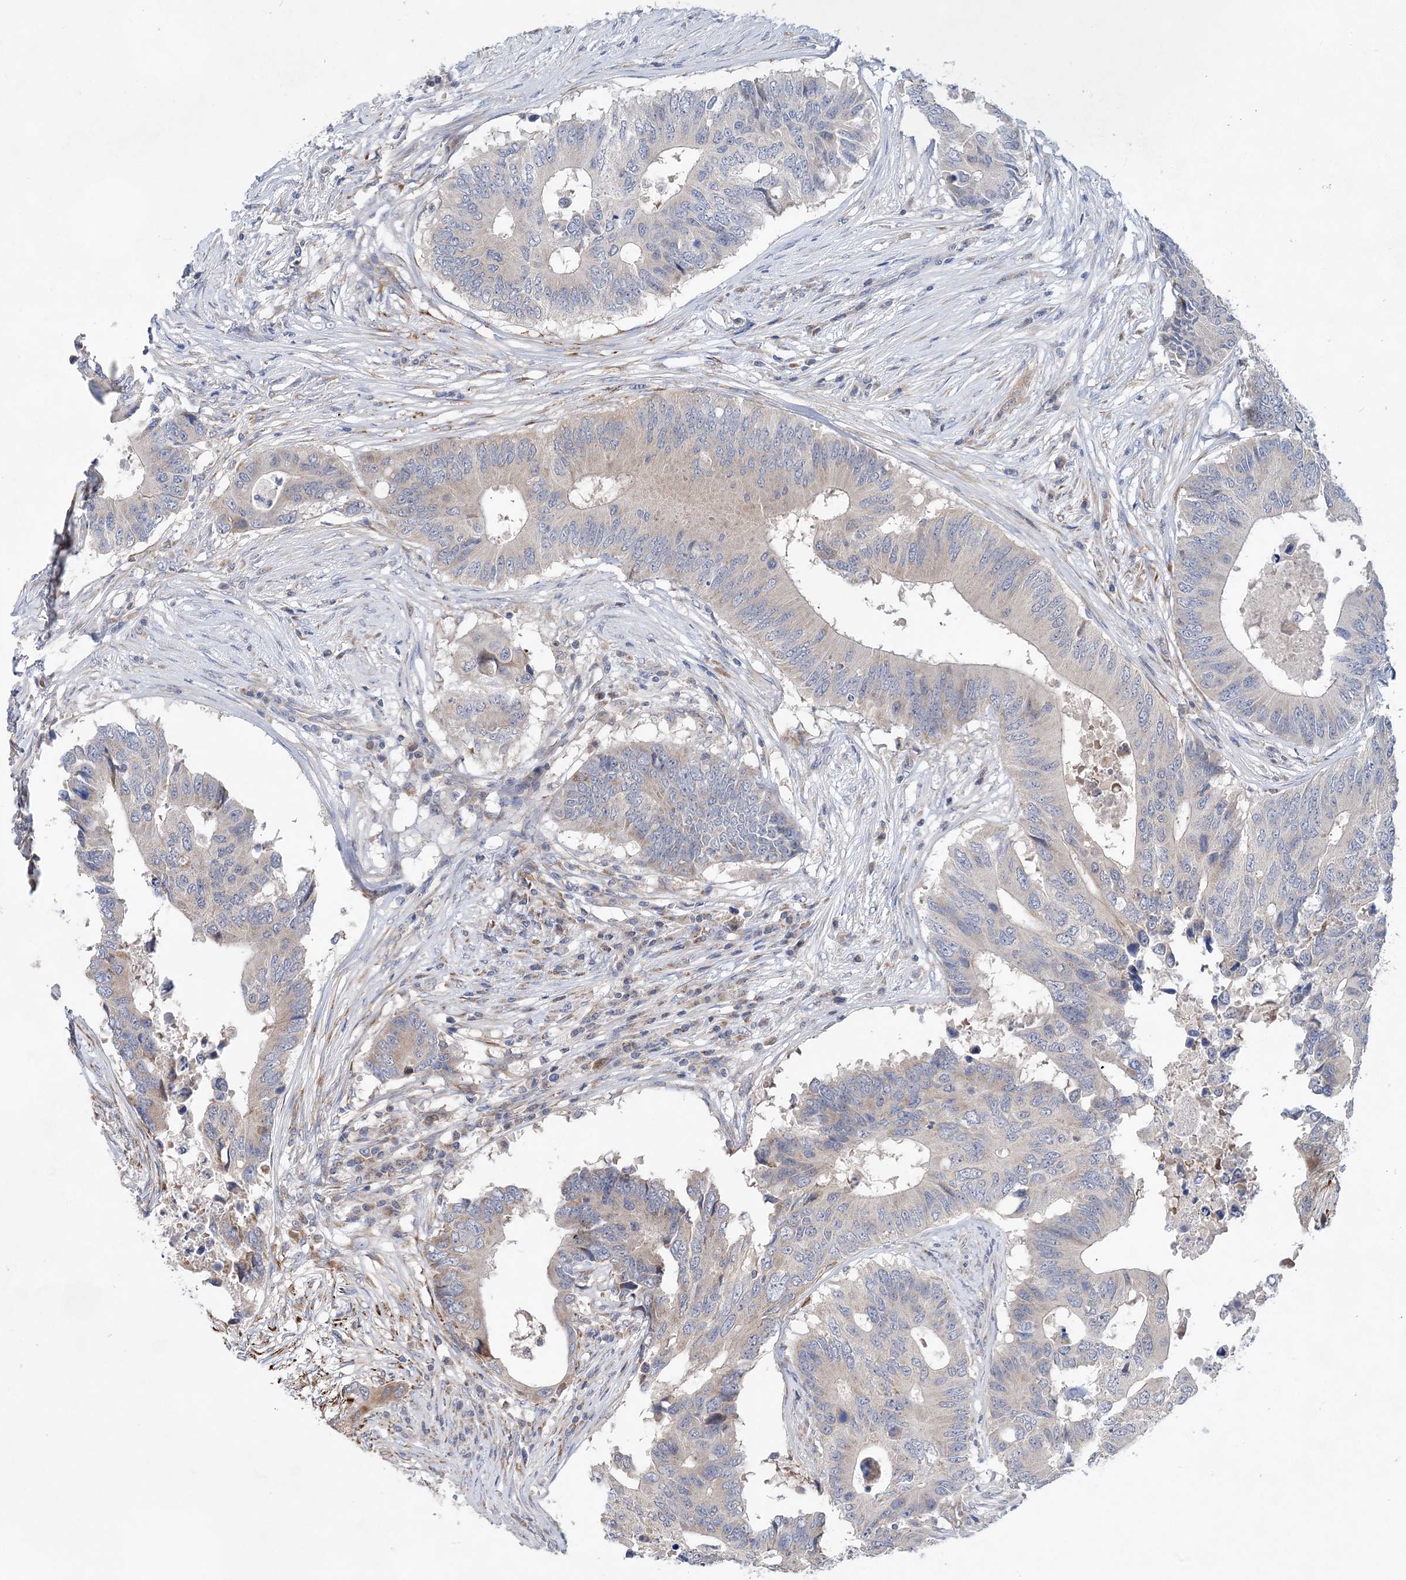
{"staining": {"intensity": "negative", "quantity": "none", "location": "none"}, "tissue": "colorectal cancer", "cell_type": "Tumor cells", "image_type": "cancer", "snomed": [{"axis": "morphology", "description": "Adenocarcinoma, NOS"}, {"axis": "topography", "description": "Colon"}], "caption": "The image shows no significant positivity in tumor cells of colorectal adenocarcinoma. The staining was performed using DAB (3,3'-diaminobenzidine) to visualize the protein expression in brown, while the nuclei were stained in blue with hematoxylin (Magnification: 20x).", "gene": "TRAPPC13", "patient": {"sex": "male", "age": 71}}